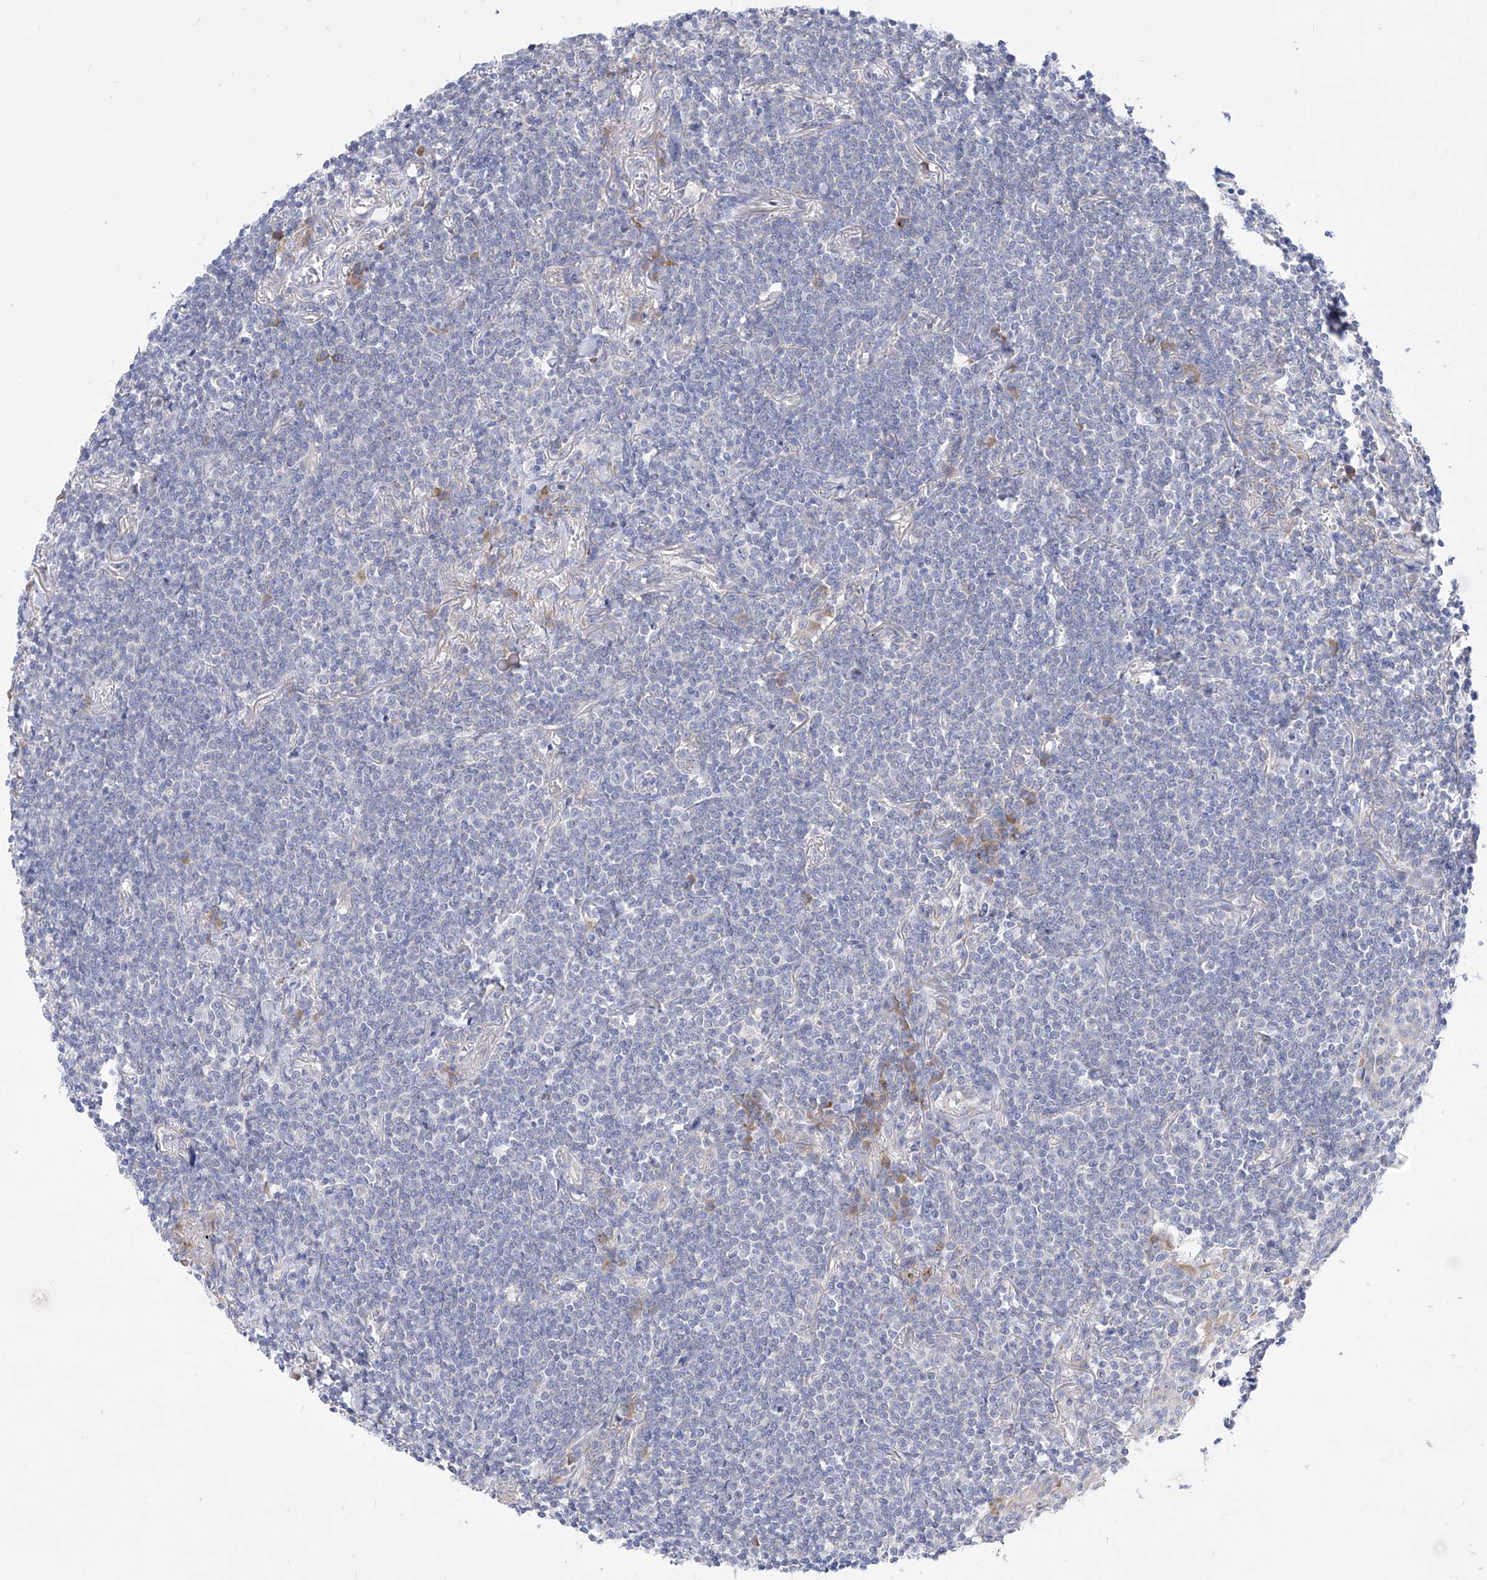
{"staining": {"intensity": "negative", "quantity": "none", "location": "none"}, "tissue": "lymphoma", "cell_type": "Tumor cells", "image_type": "cancer", "snomed": [{"axis": "morphology", "description": "Malignant lymphoma, non-Hodgkin's type, Low grade"}, {"axis": "topography", "description": "Lung"}], "caption": "Low-grade malignant lymphoma, non-Hodgkin's type stained for a protein using IHC displays no positivity tumor cells.", "gene": "UFL1", "patient": {"sex": "female", "age": 71}}